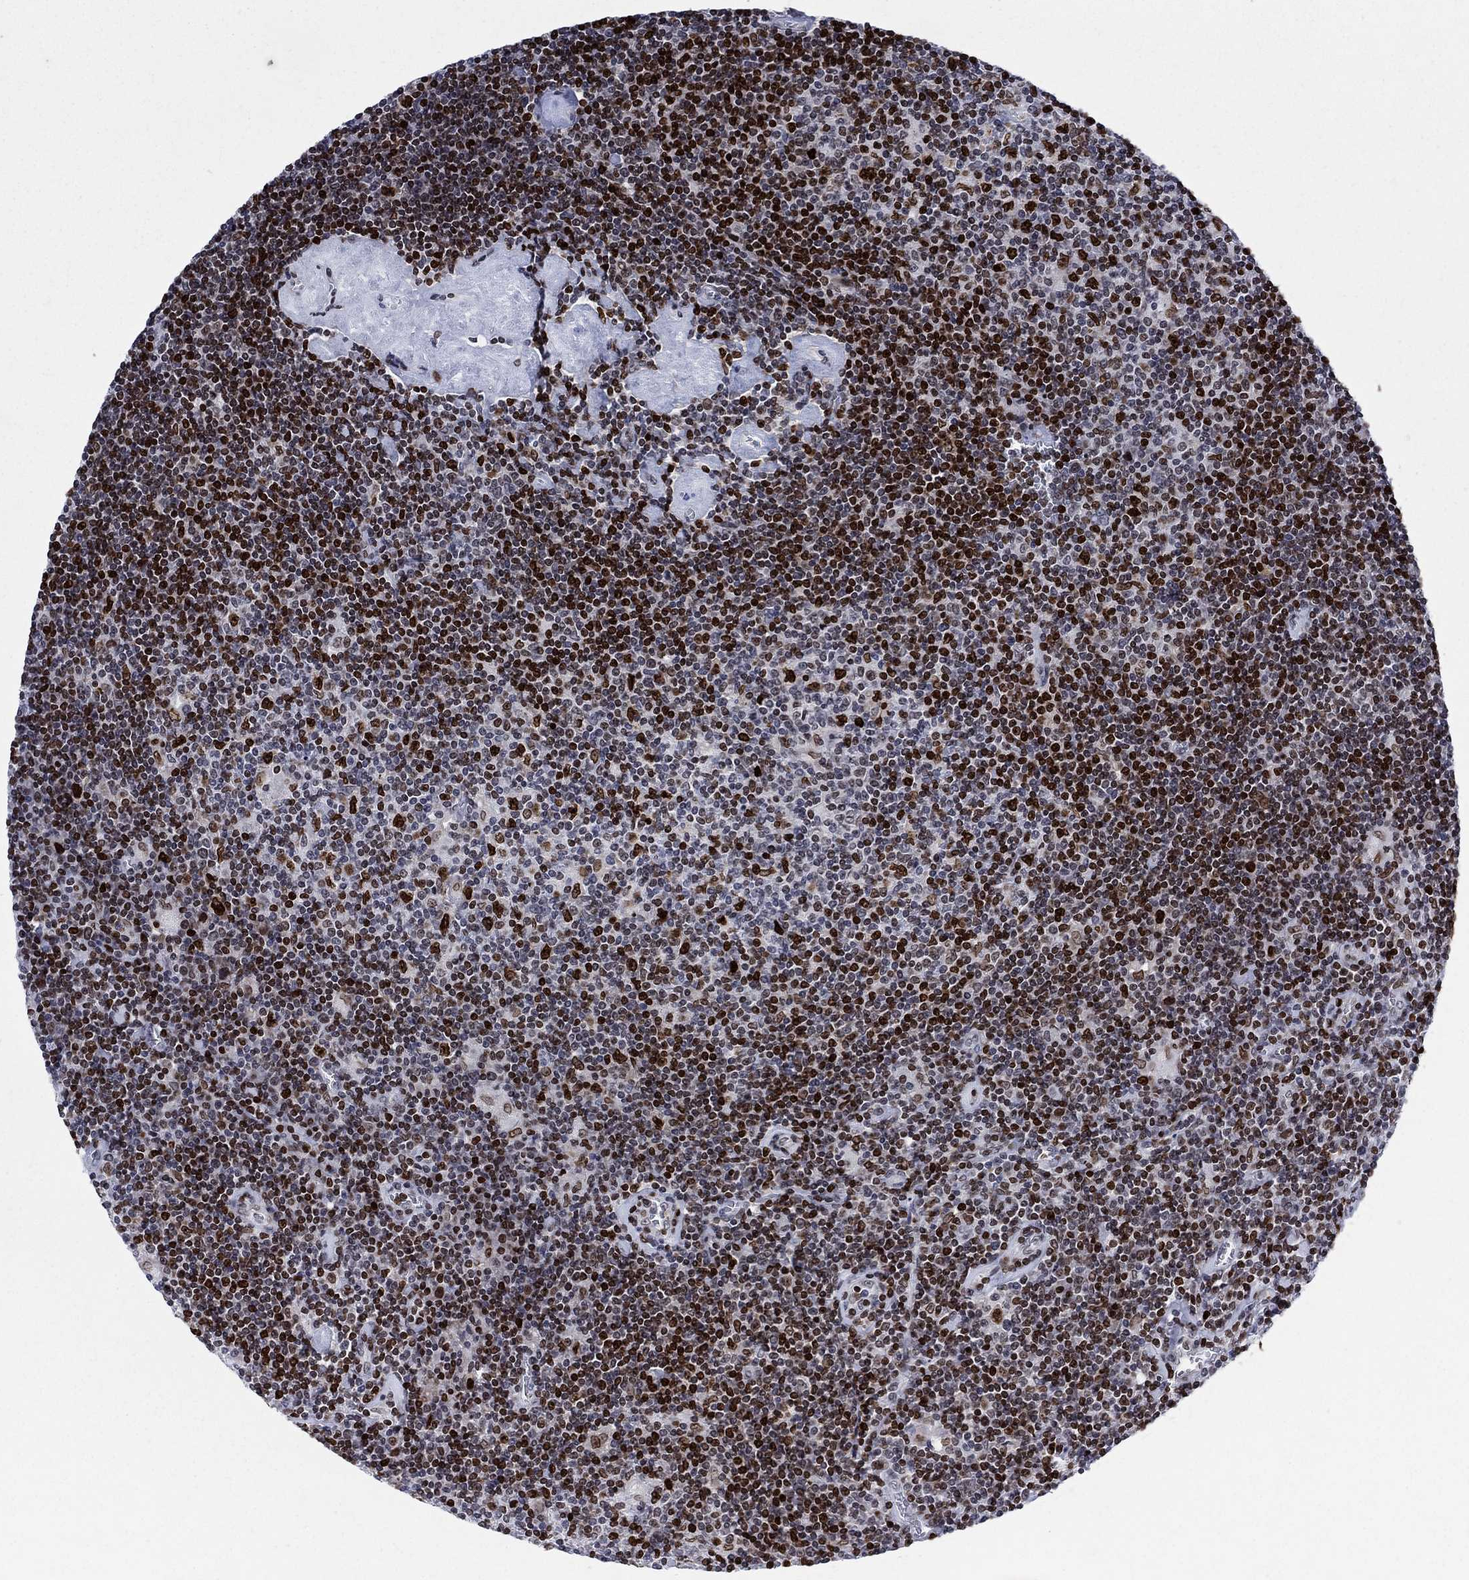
{"staining": {"intensity": "strong", "quantity": "25%-75%", "location": "nuclear"}, "tissue": "lymphoma", "cell_type": "Tumor cells", "image_type": "cancer", "snomed": [{"axis": "morphology", "description": "Hodgkin's disease, NOS"}, {"axis": "topography", "description": "Lymph node"}], "caption": "DAB (3,3'-diaminobenzidine) immunohistochemical staining of Hodgkin's disease exhibits strong nuclear protein positivity in approximately 25%-75% of tumor cells. (DAB (3,3'-diaminobenzidine) IHC with brightfield microscopy, high magnification).", "gene": "HMGA1", "patient": {"sex": "male", "age": 40}}